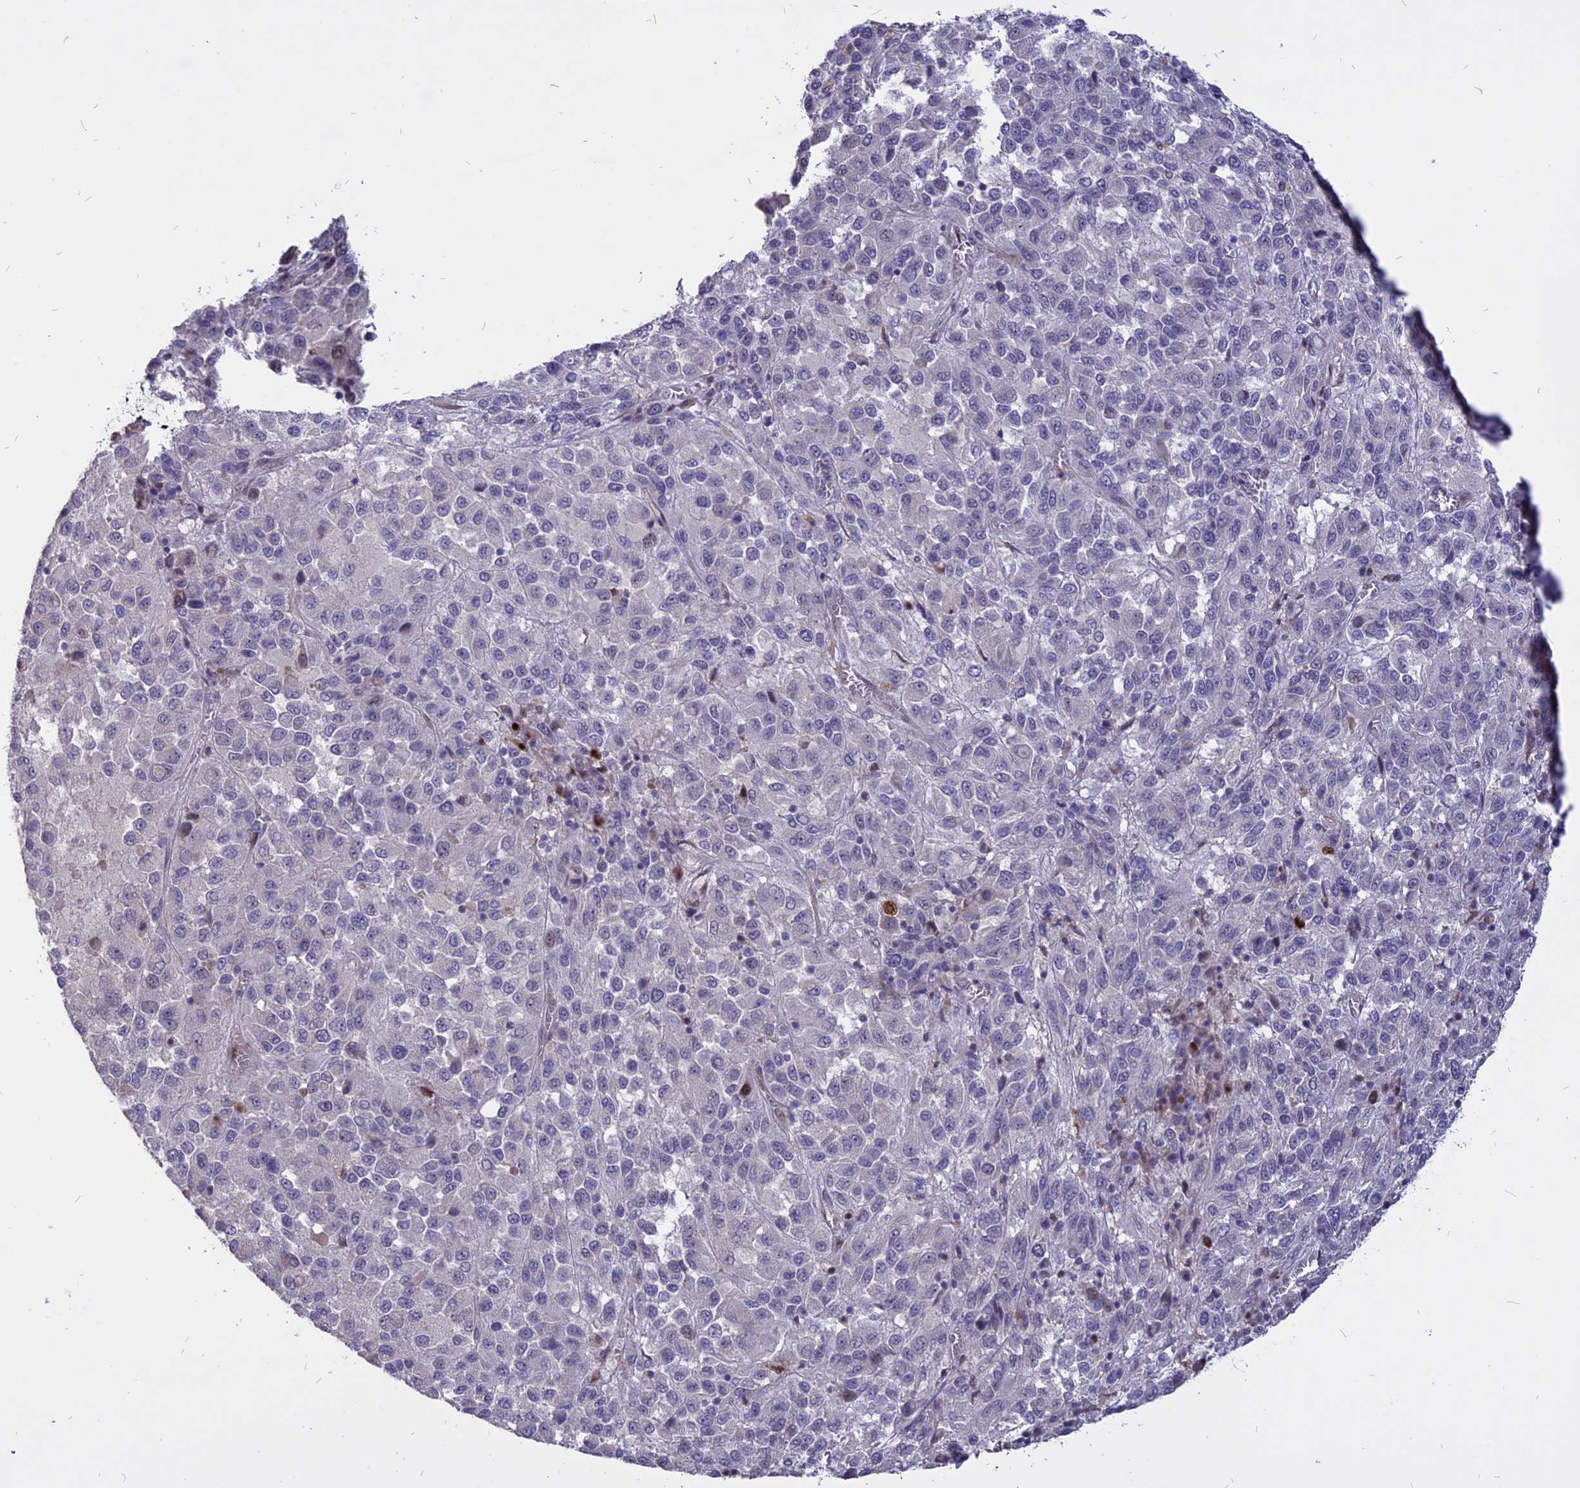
{"staining": {"intensity": "negative", "quantity": "none", "location": "none"}, "tissue": "melanoma", "cell_type": "Tumor cells", "image_type": "cancer", "snomed": [{"axis": "morphology", "description": "Malignant melanoma, Metastatic site"}, {"axis": "topography", "description": "Lung"}], "caption": "The image exhibits no staining of tumor cells in melanoma.", "gene": "TMEM263", "patient": {"sex": "male", "age": 64}}